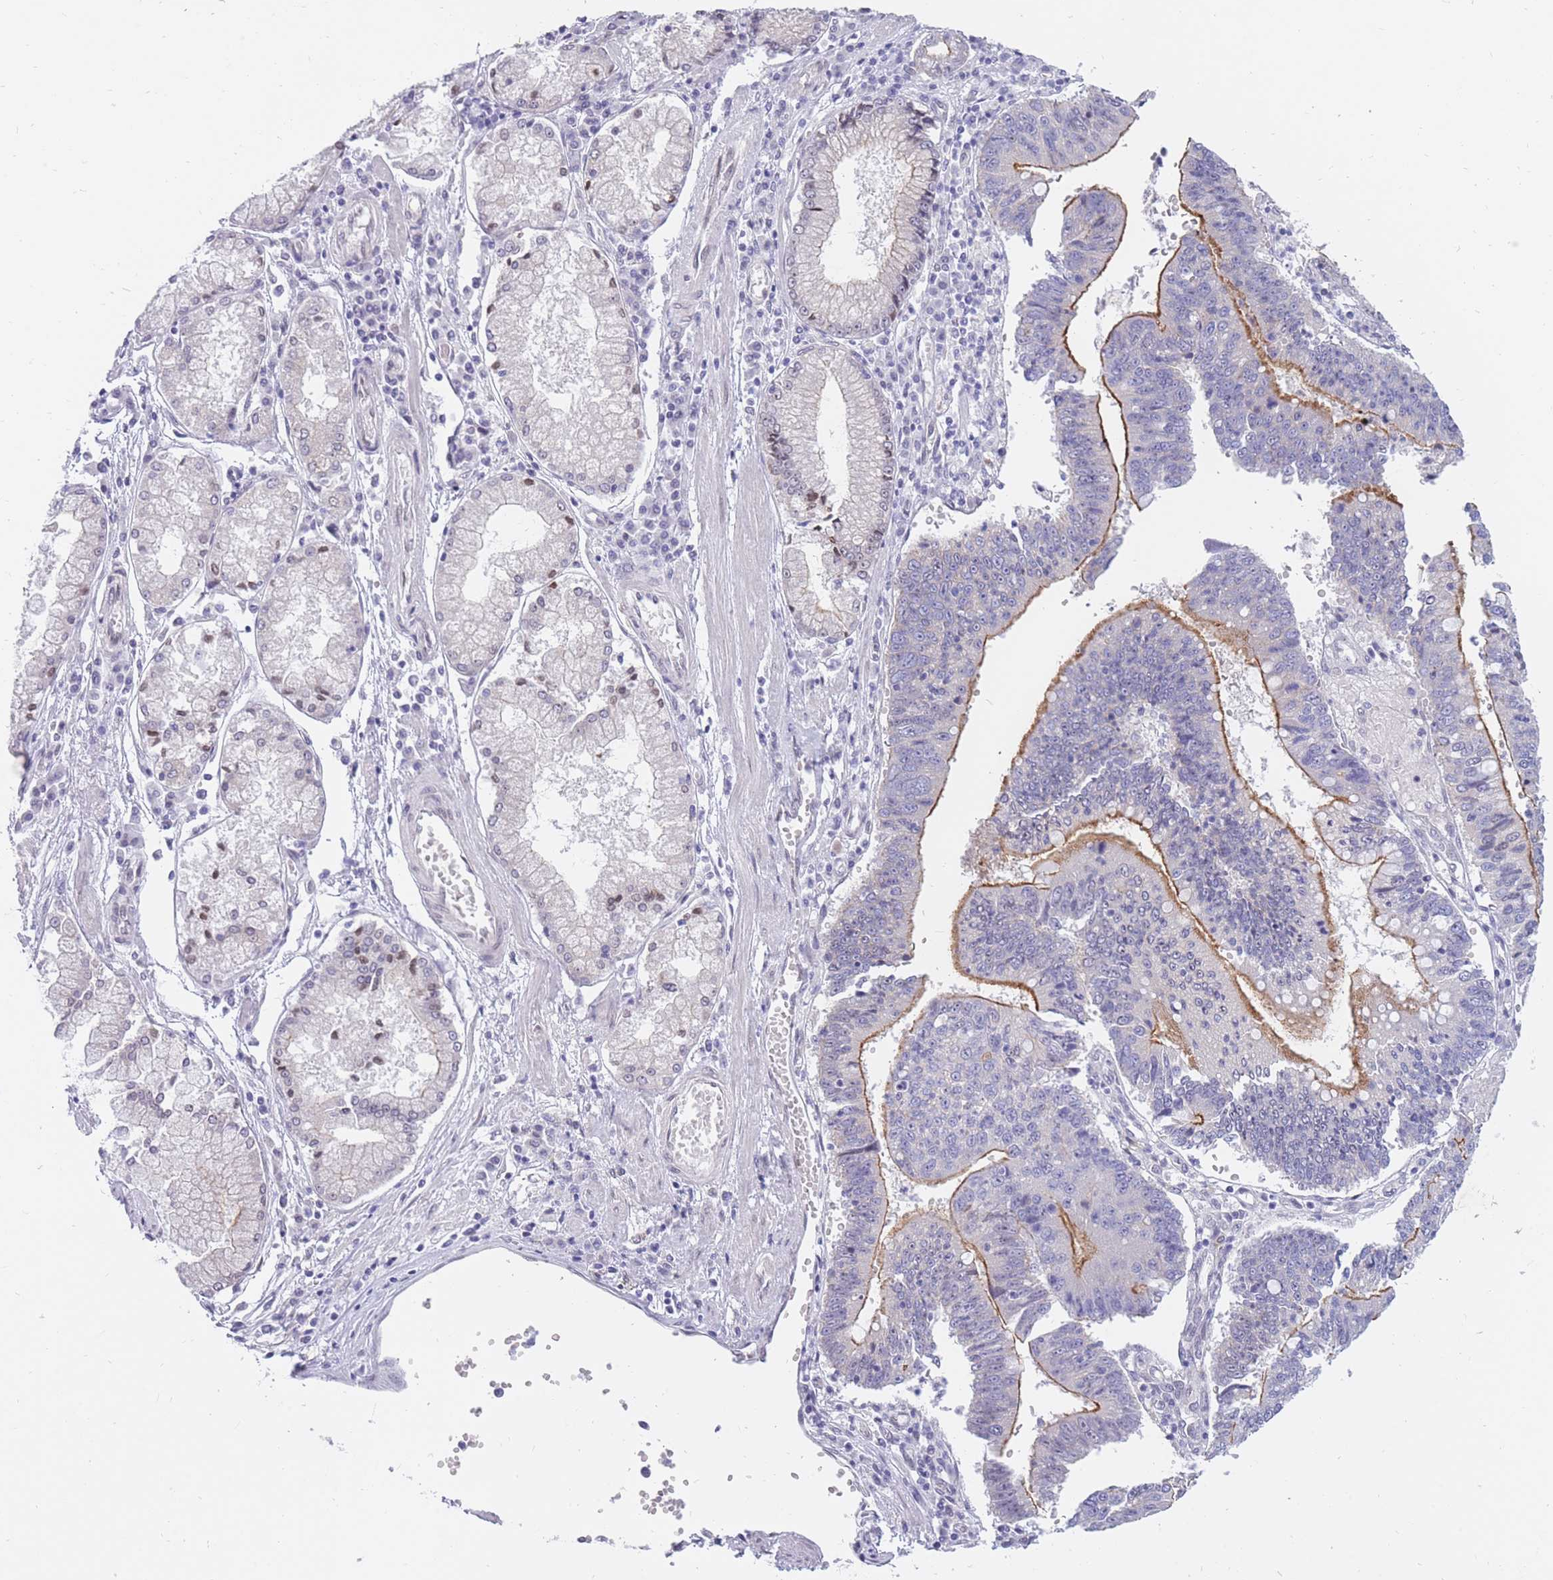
{"staining": {"intensity": "moderate", "quantity": "25%-75%", "location": "cytoplasmic/membranous"}, "tissue": "stomach cancer", "cell_type": "Tumor cells", "image_type": "cancer", "snomed": [{"axis": "morphology", "description": "Adenocarcinoma, NOS"}, {"axis": "topography", "description": "Stomach"}], "caption": "Tumor cells reveal medium levels of moderate cytoplasmic/membranous staining in about 25%-75% of cells in human adenocarcinoma (stomach).", "gene": "HOOK2", "patient": {"sex": "male", "age": 59}}